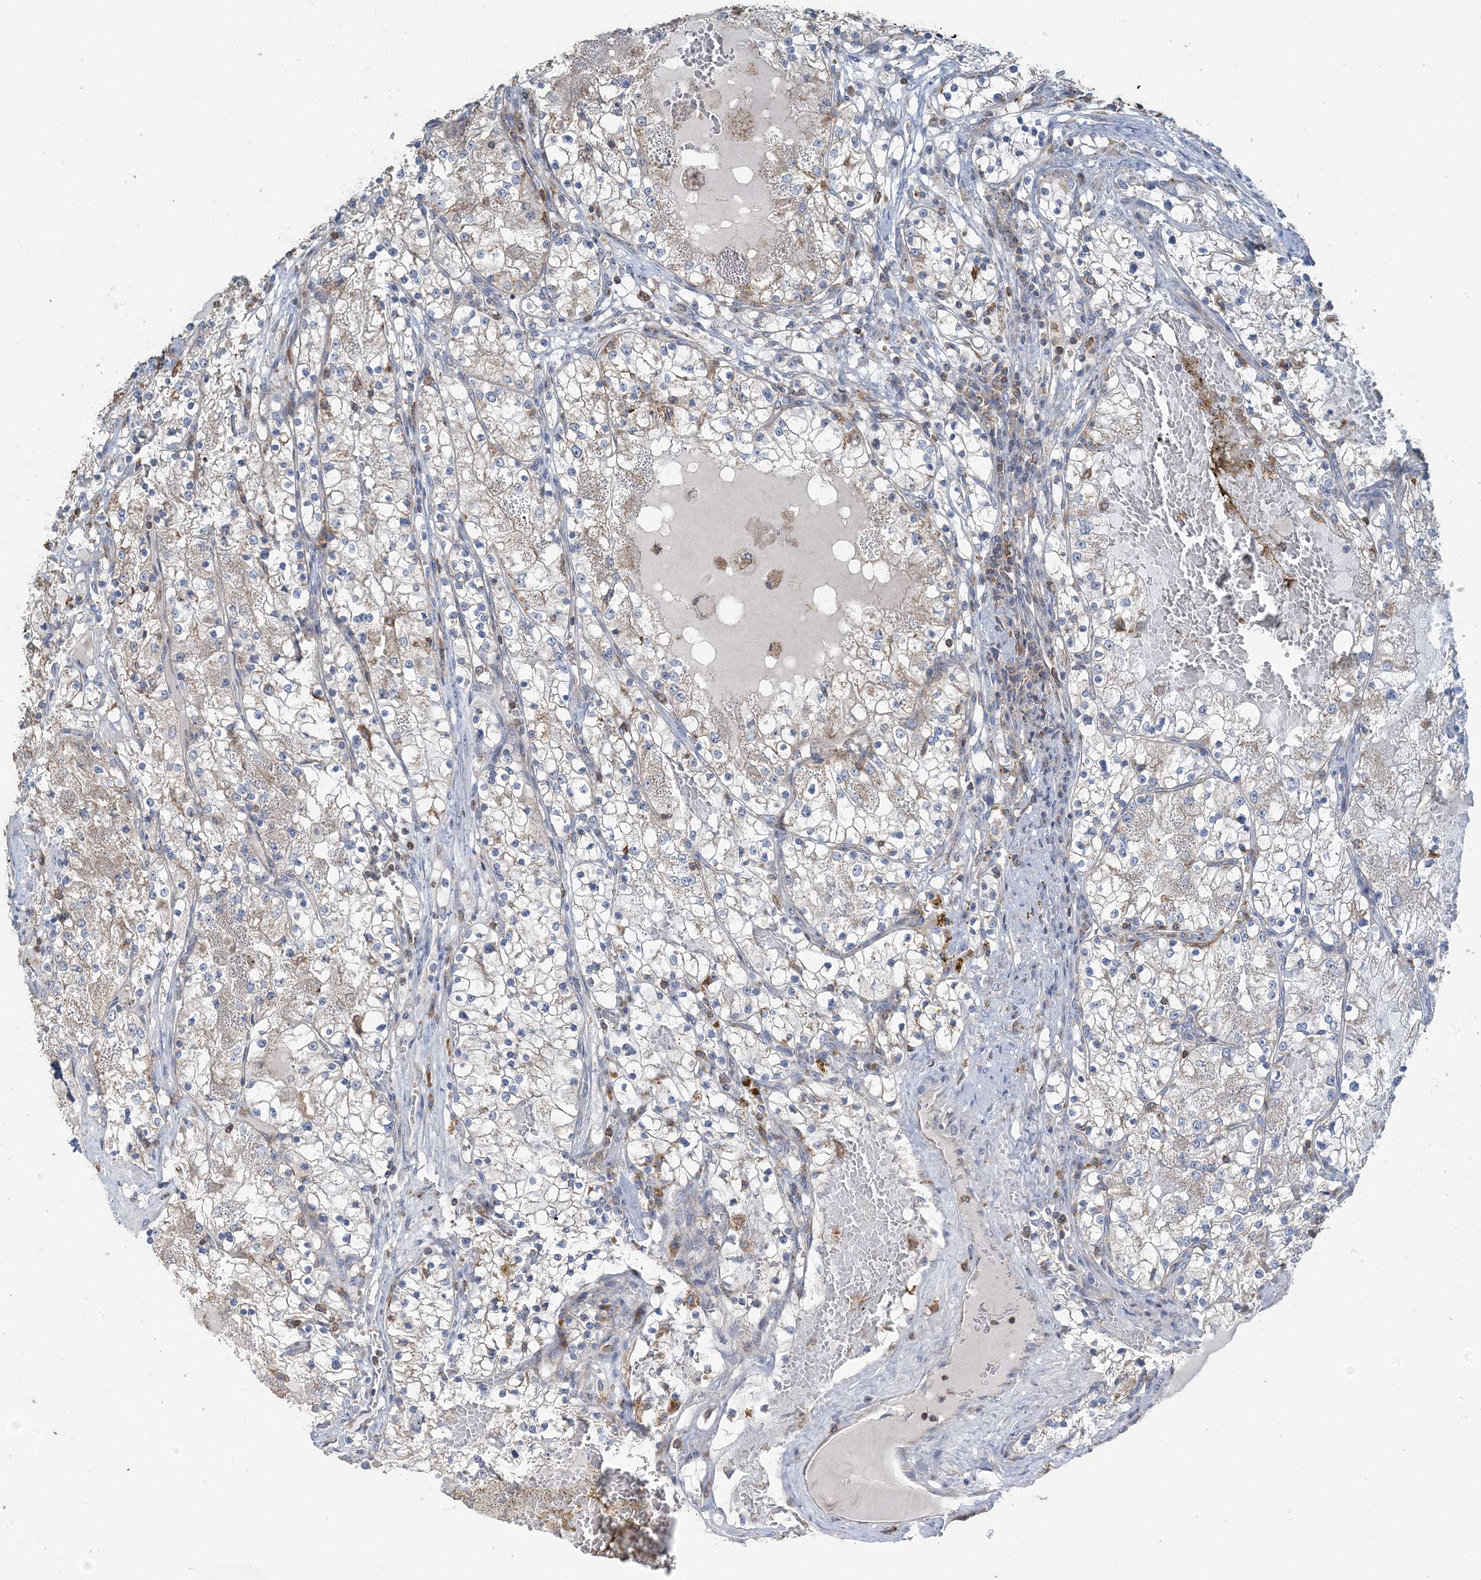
{"staining": {"intensity": "weak", "quantity": "25%-75%", "location": "cytoplasmic/membranous"}, "tissue": "renal cancer", "cell_type": "Tumor cells", "image_type": "cancer", "snomed": [{"axis": "morphology", "description": "Normal tissue, NOS"}, {"axis": "morphology", "description": "Adenocarcinoma, NOS"}, {"axis": "topography", "description": "Kidney"}], "caption": "Human renal cancer stained with a brown dye displays weak cytoplasmic/membranous positive expression in about 25%-75% of tumor cells.", "gene": "TMLHE", "patient": {"sex": "male", "age": 68}}